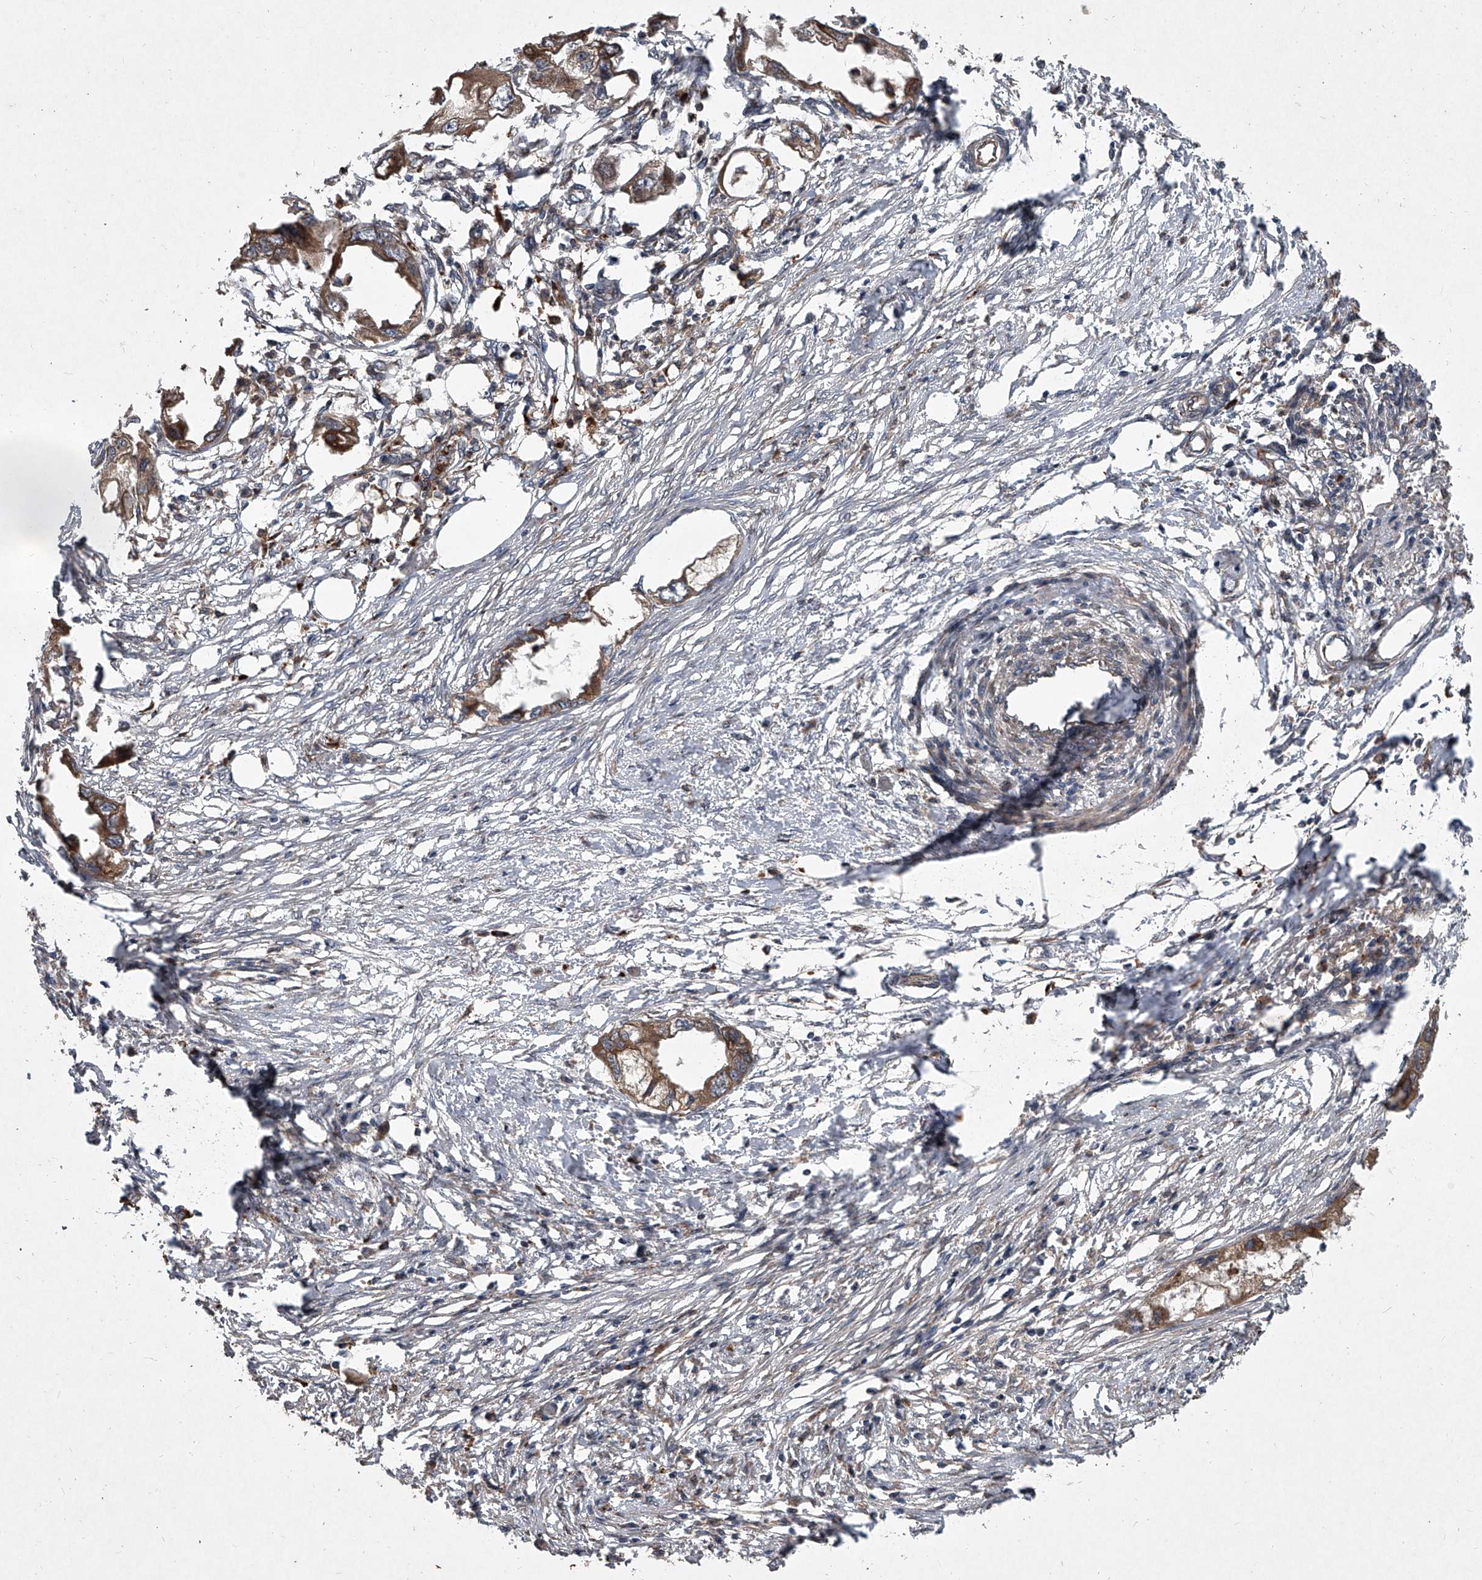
{"staining": {"intensity": "moderate", "quantity": ">75%", "location": "cytoplasmic/membranous"}, "tissue": "endometrial cancer", "cell_type": "Tumor cells", "image_type": "cancer", "snomed": [{"axis": "morphology", "description": "Adenocarcinoma, NOS"}, {"axis": "morphology", "description": "Adenocarcinoma, metastatic, NOS"}, {"axis": "topography", "description": "Adipose tissue"}, {"axis": "topography", "description": "Endometrium"}], "caption": "Brown immunohistochemical staining in human endometrial cancer (adenocarcinoma) demonstrates moderate cytoplasmic/membranous staining in about >75% of tumor cells.", "gene": "EVA1C", "patient": {"sex": "female", "age": 67}}